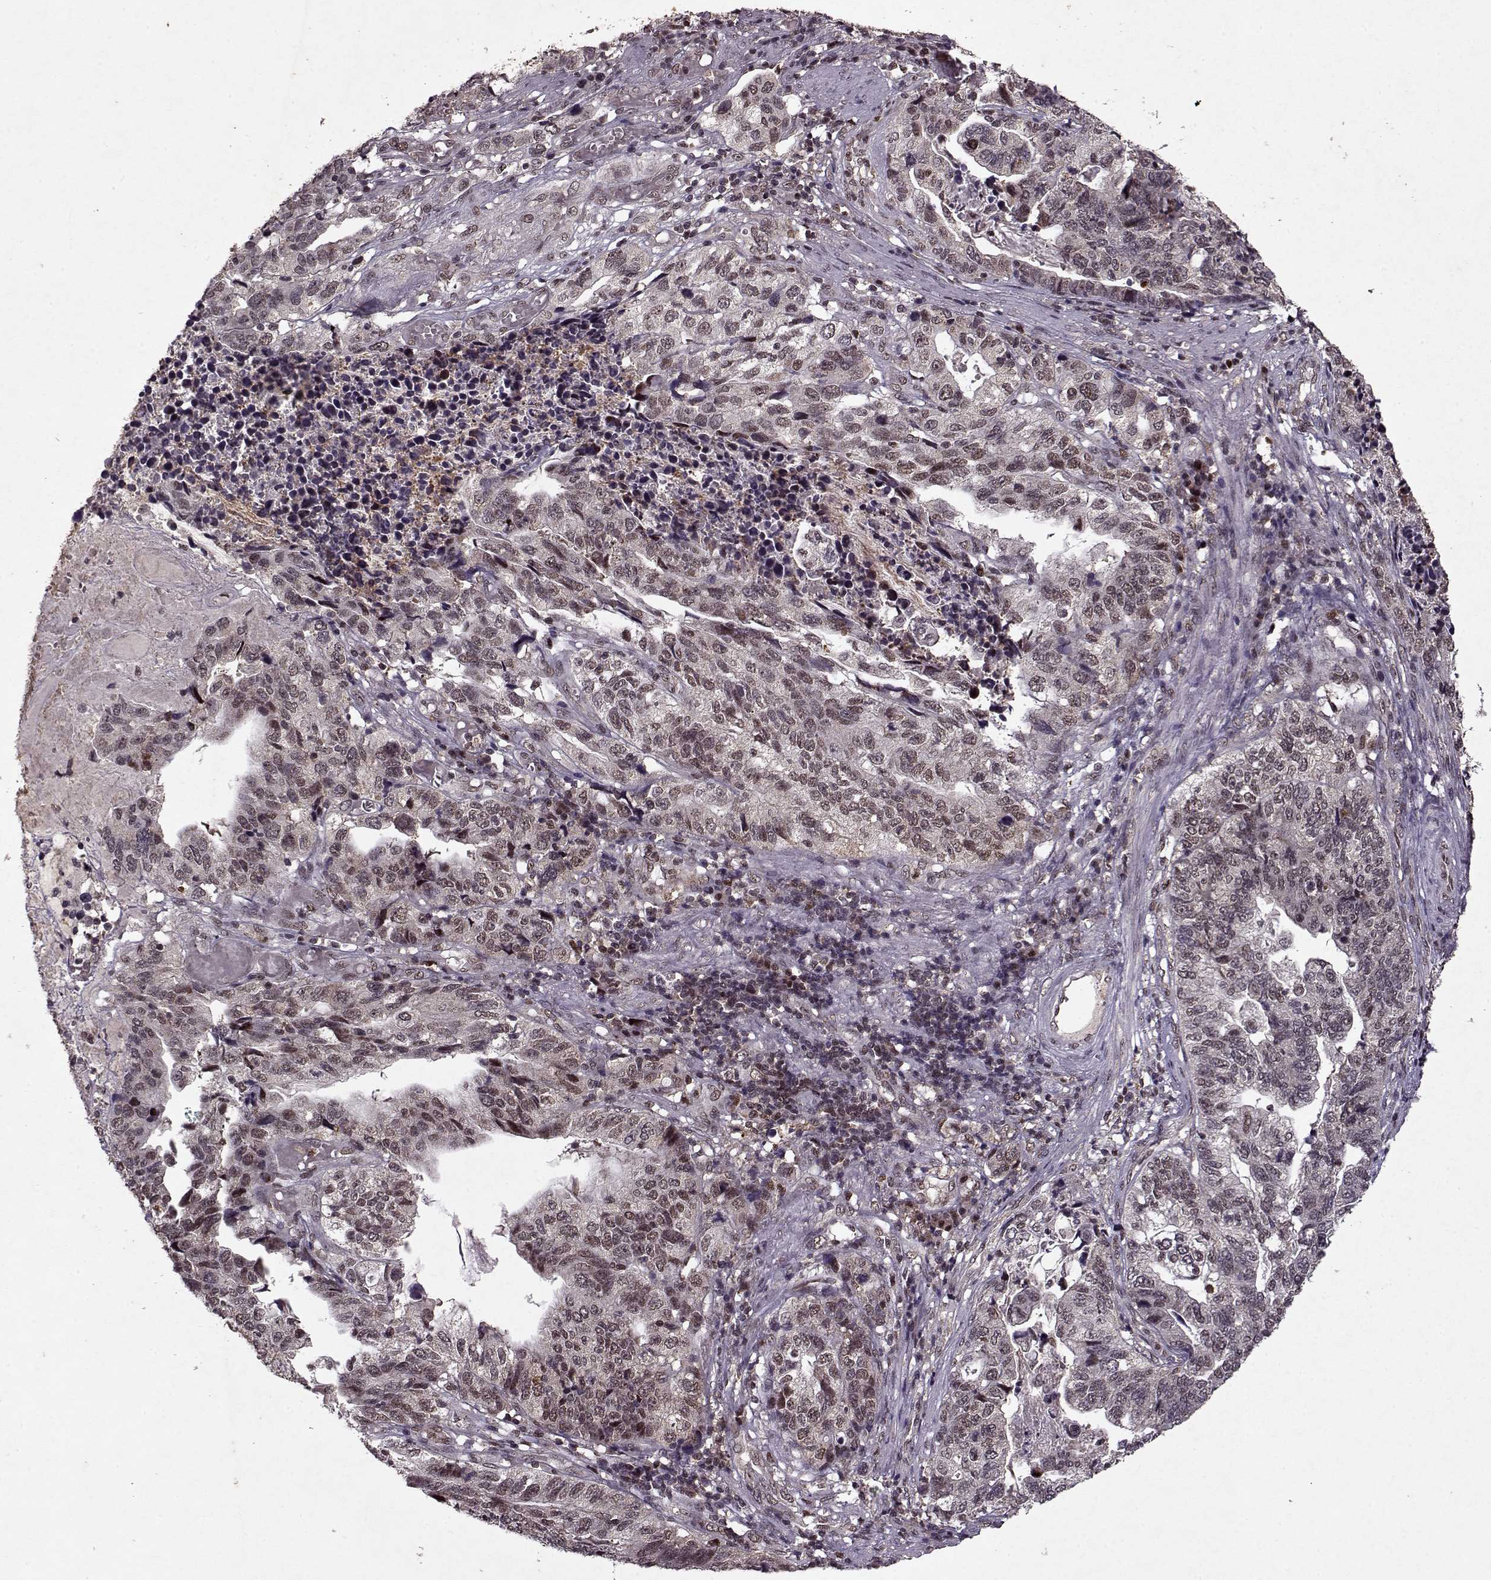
{"staining": {"intensity": "weak", "quantity": ">75%", "location": "nuclear"}, "tissue": "stomach cancer", "cell_type": "Tumor cells", "image_type": "cancer", "snomed": [{"axis": "morphology", "description": "Adenocarcinoma, NOS"}, {"axis": "topography", "description": "Stomach, upper"}], "caption": "An IHC image of neoplastic tissue is shown. Protein staining in brown highlights weak nuclear positivity in adenocarcinoma (stomach) within tumor cells.", "gene": "PSMA7", "patient": {"sex": "female", "age": 67}}